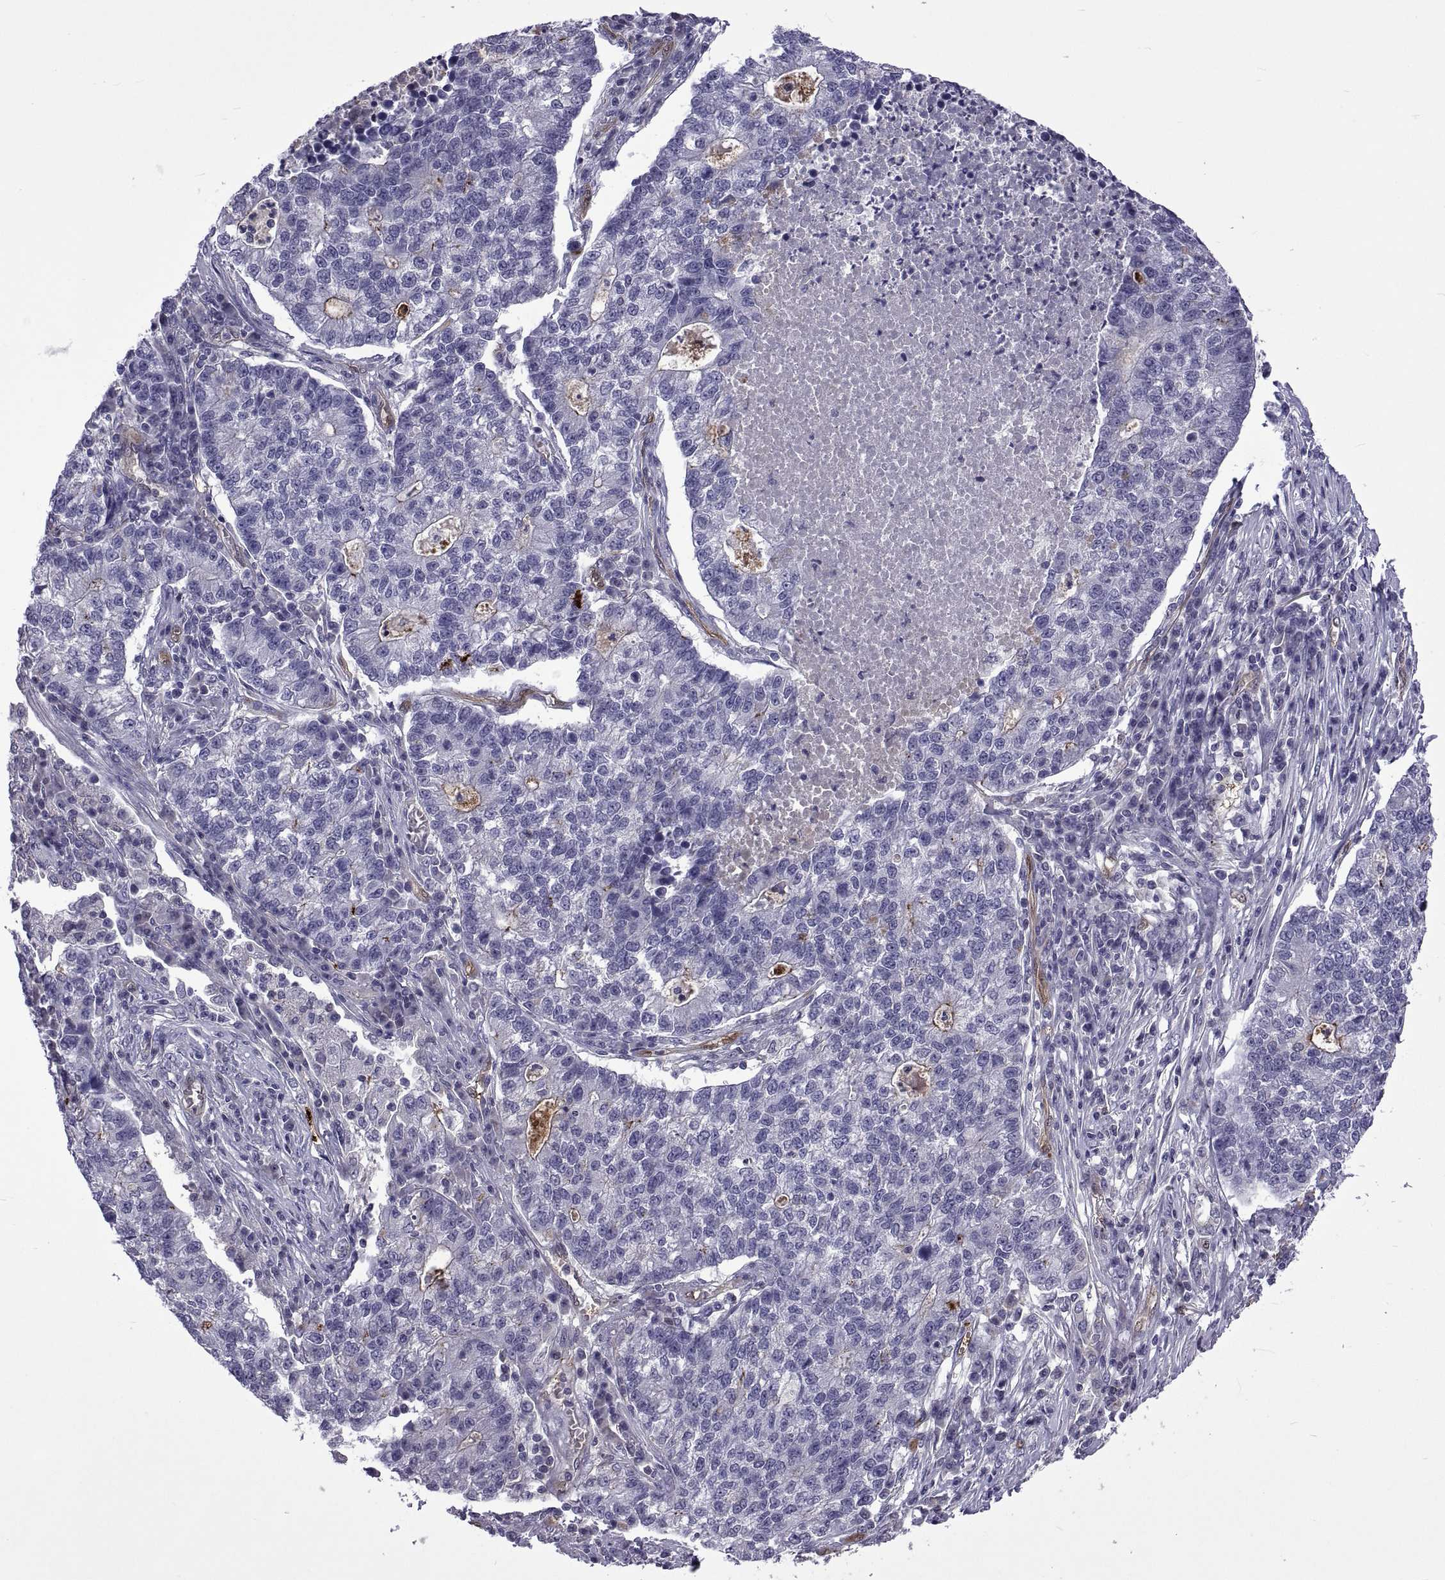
{"staining": {"intensity": "negative", "quantity": "none", "location": "none"}, "tissue": "lung cancer", "cell_type": "Tumor cells", "image_type": "cancer", "snomed": [{"axis": "morphology", "description": "Adenocarcinoma, NOS"}, {"axis": "topography", "description": "Lung"}], "caption": "DAB (3,3'-diaminobenzidine) immunohistochemical staining of adenocarcinoma (lung) demonstrates no significant staining in tumor cells. Nuclei are stained in blue.", "gene": "LCN9", "patient": {"sex": "male", "age": 57}}